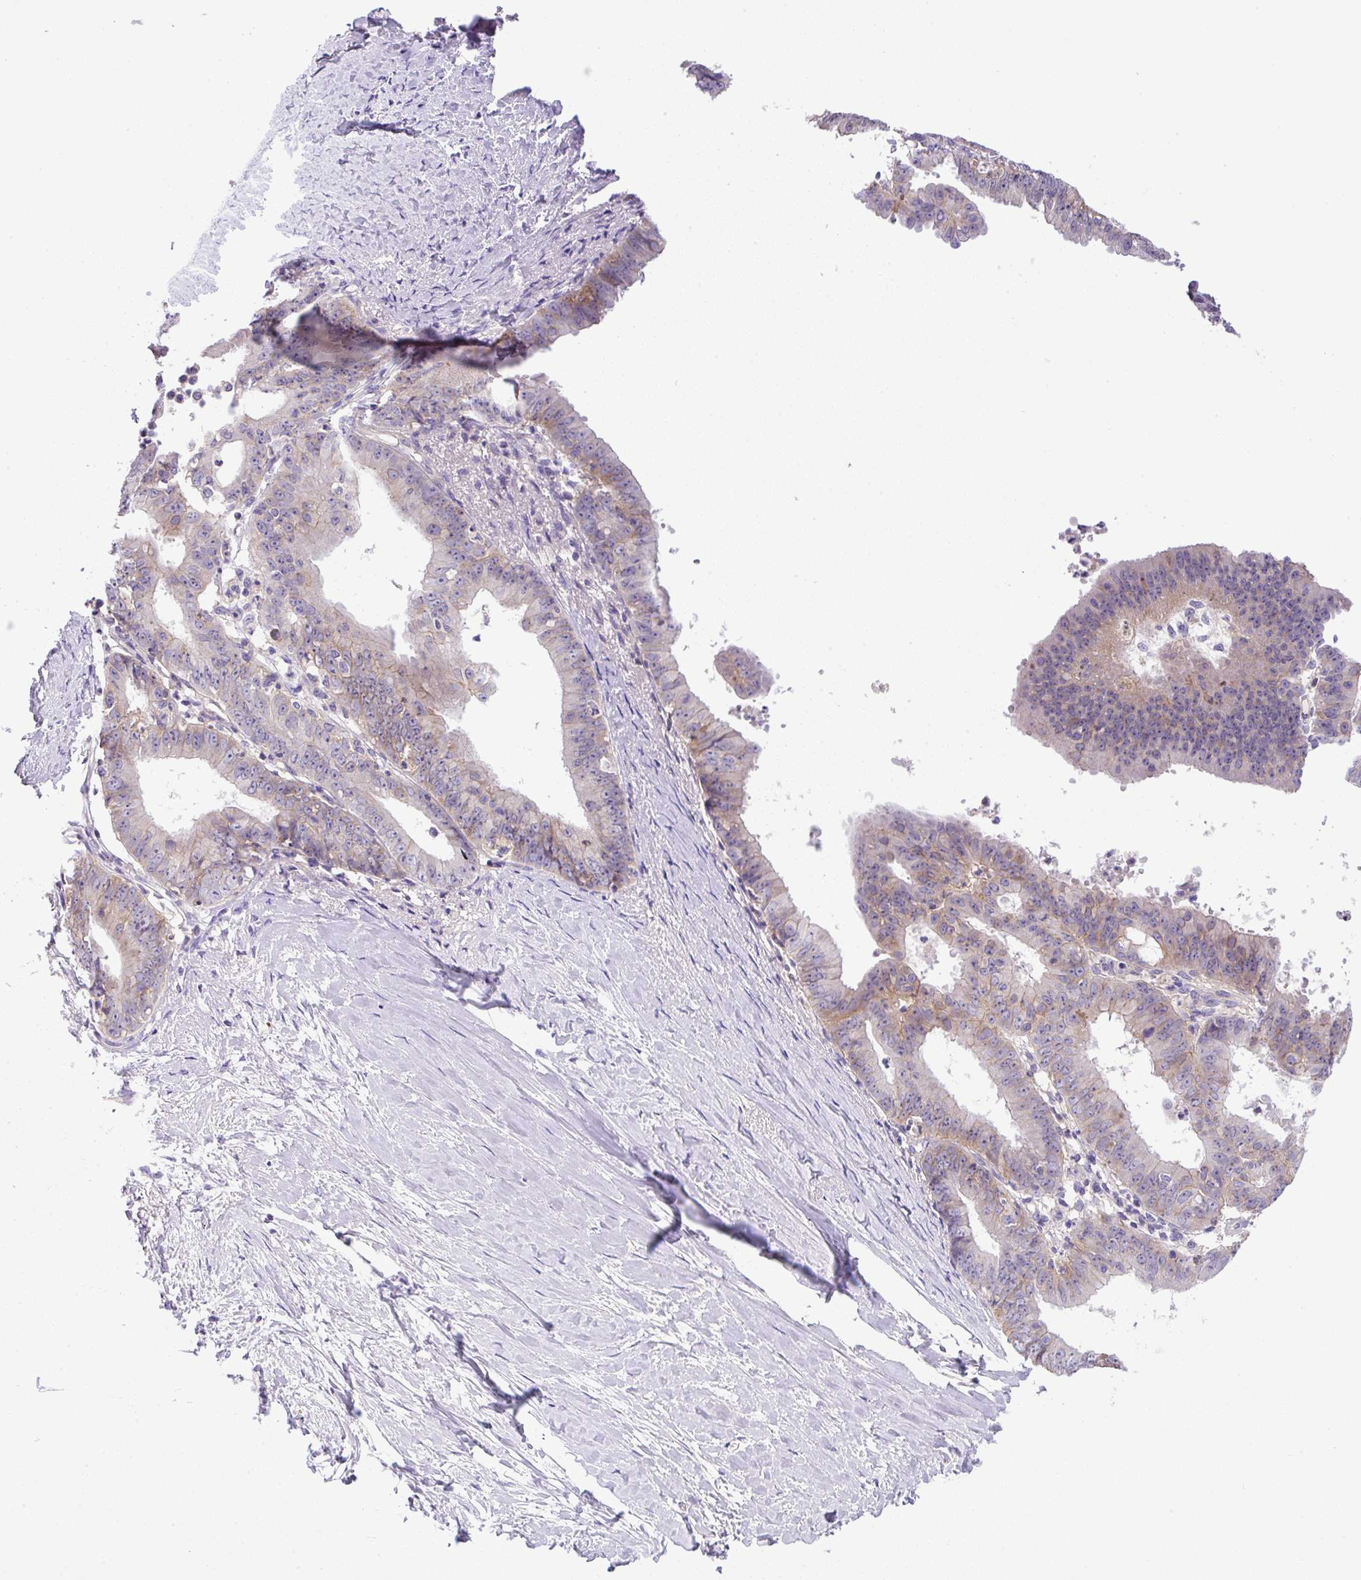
{"staining": {"intensity": "weak", "quantity": "<25%", "location": "cytoplasmic/membranous"}, "tissue": "ovarian cancer", "cell_type": "Tumor cells", "image_type": "cancer", "snomed": [{"axis": "morphology", "description": "Carcinoma, endometroid"}, {"axis": "topography", "description": "Ovary"}], "caption": "This is an immunohistochemistry (IHC) histopathology image of endometroid carcinoma (ovarian). There is no staining in tumor cells.", "gene": "NPTN", "patient": {"sex": "female", "age": 42}}